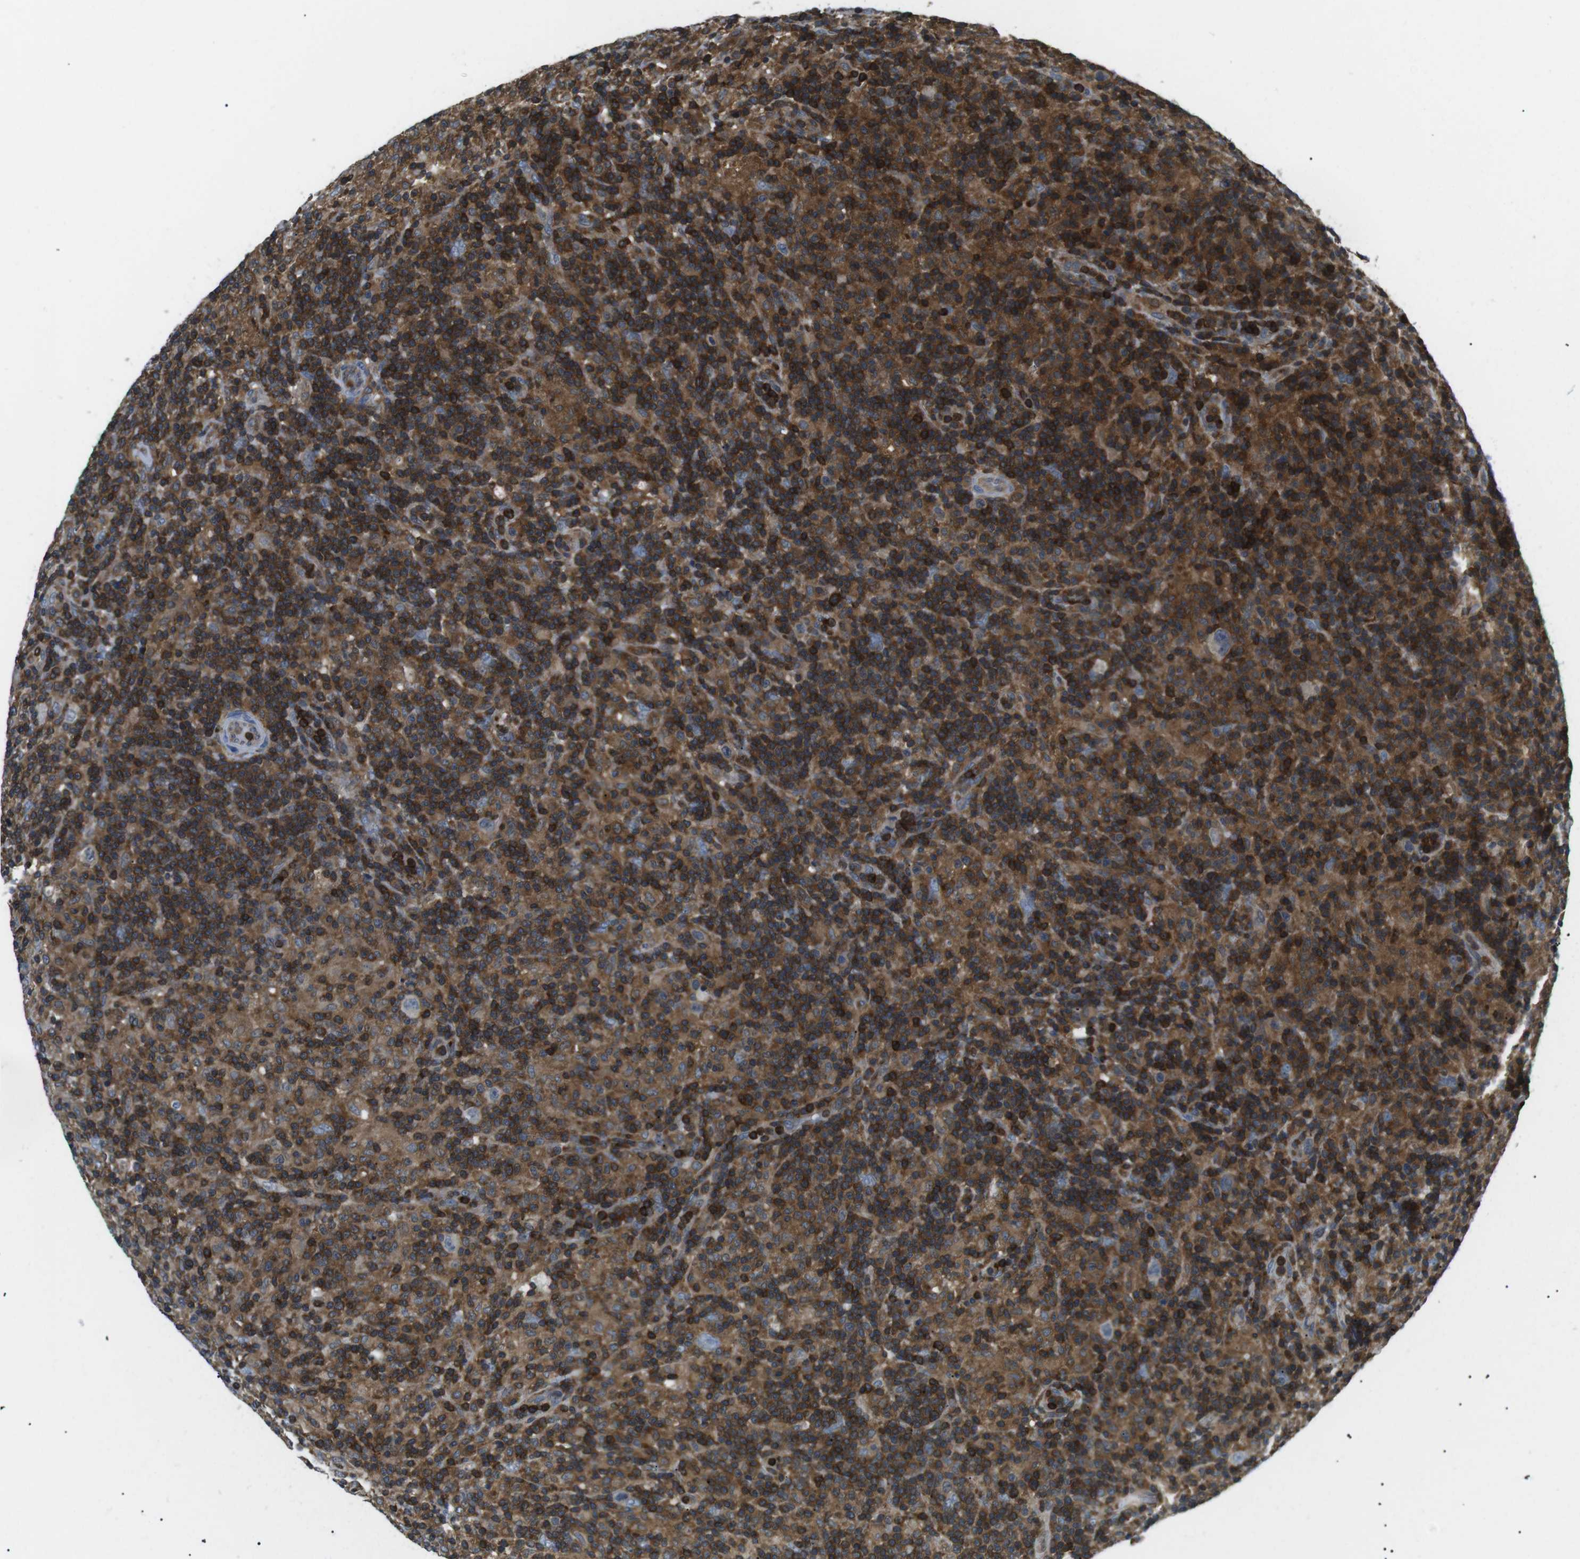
{"staining": {"intensity": "negative", "quantity": "none", "location": "none"}, "tissue": "lymphoma", "cell_type": "Tumor cells", "image_type": "cancer", "snomed": [{"axis": "morphology", "description": "Hodgkin's disease, NOS"}, {"axis": "topography", "description": "Lymph node"}], "caption": "This is an immunohistochemistry image of Hodgkin's disease. There is no staining in tumor cells.", "gene": "STK10", "patient": {"sex": "male", "age": 70}}